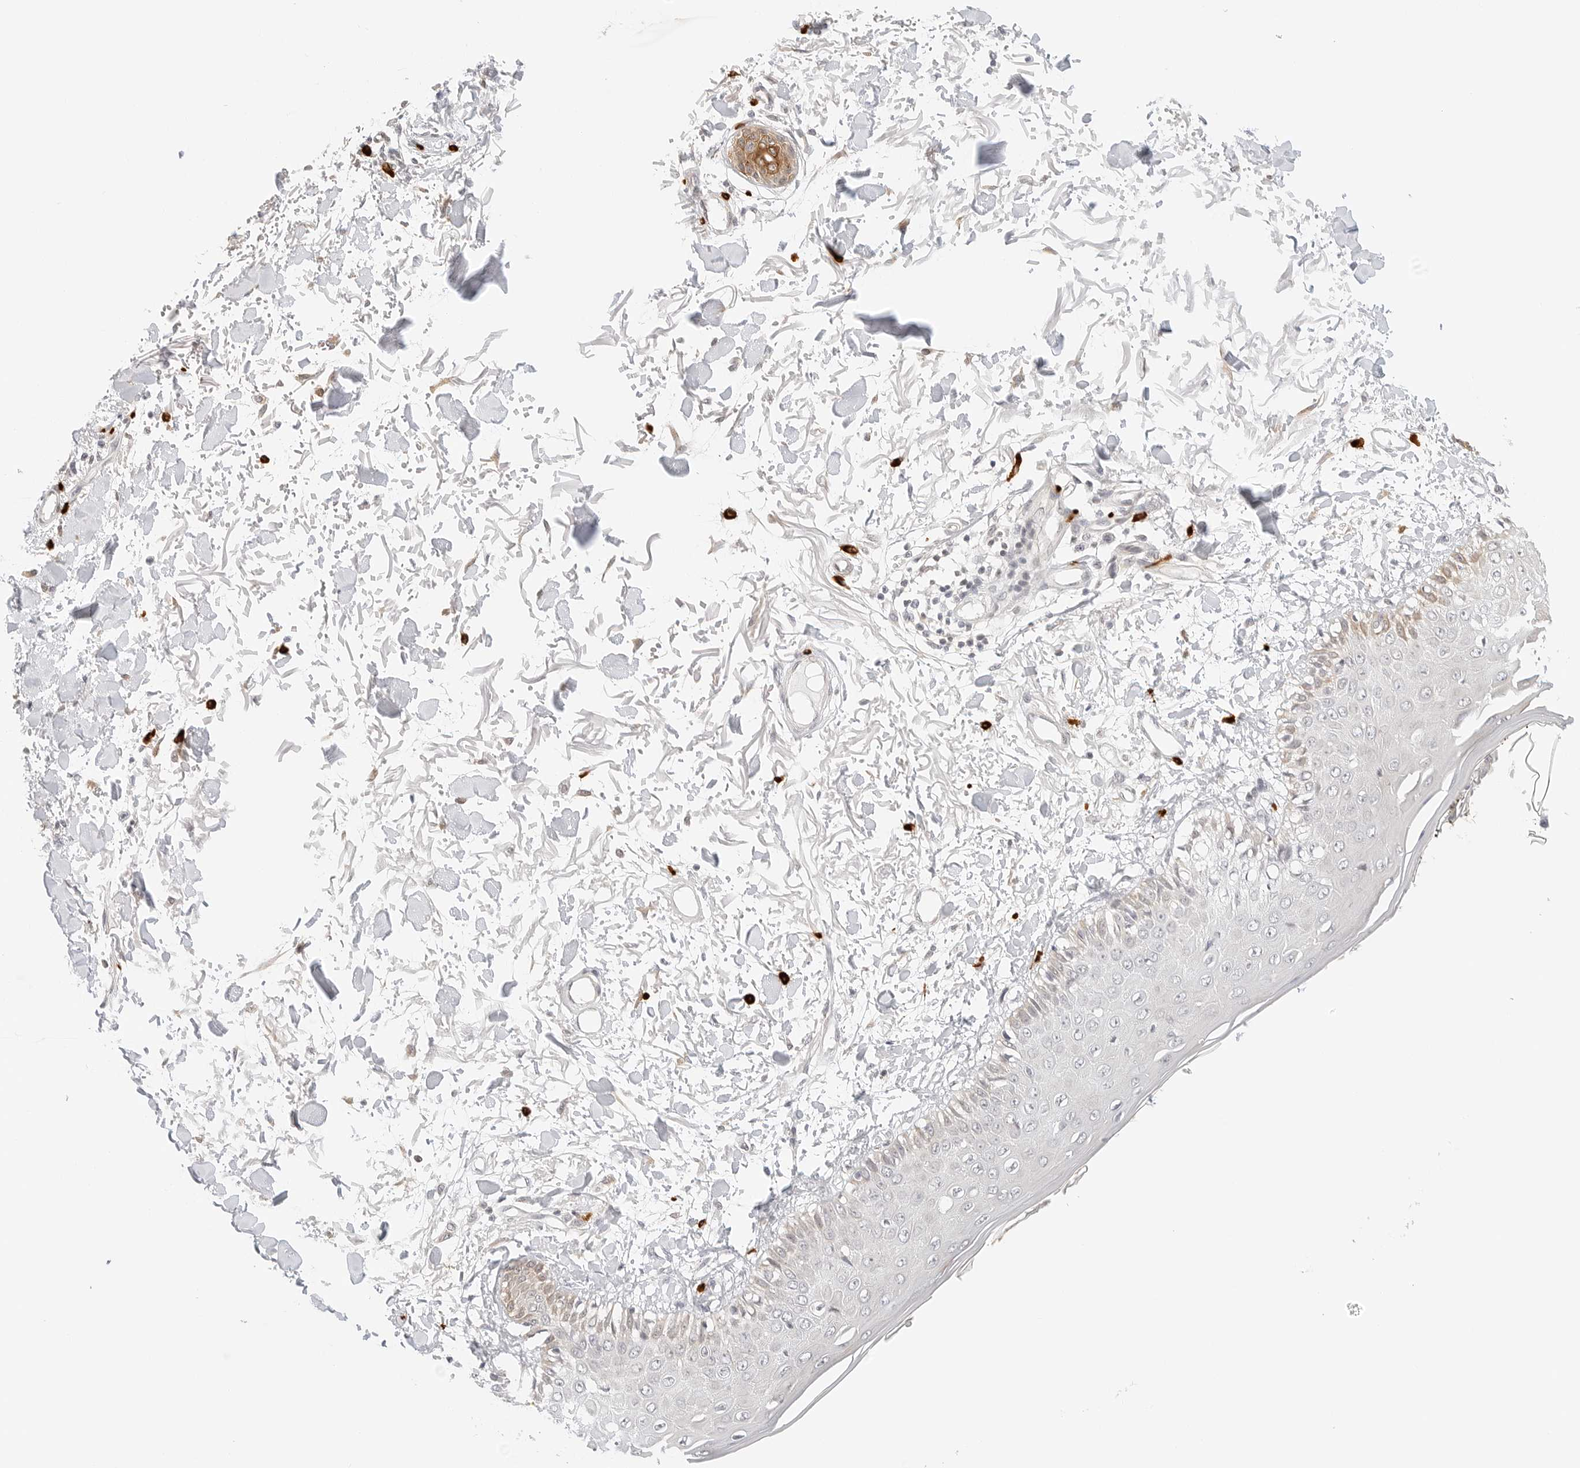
{"staining": {"intensity": "negative", "quantity": "none", "location": "none"}, "tissue": "skin", "cell_type": "Fibroblasts", "image_type": "normal", "snomed": [{"axis": "morphology", "description": "Normal tissue, NOS"}, {"axis": "morphology", "description": "Squamous cell carcinoma, NOS"}, {"axis": "topography", "description": "Skin"}, {"axis": "topography", "description": "Peripheral nerve tissue"}], "caption": "IHC photomicrograph of benign human skin stained for a protein (brown), which shows no positivity in fibroblasts. (Immunohistochemistry (ihc), brightfield microscopy, high magnification).", "gene": "TEKT2", "patient": {"sex": "male", "age": 83}}